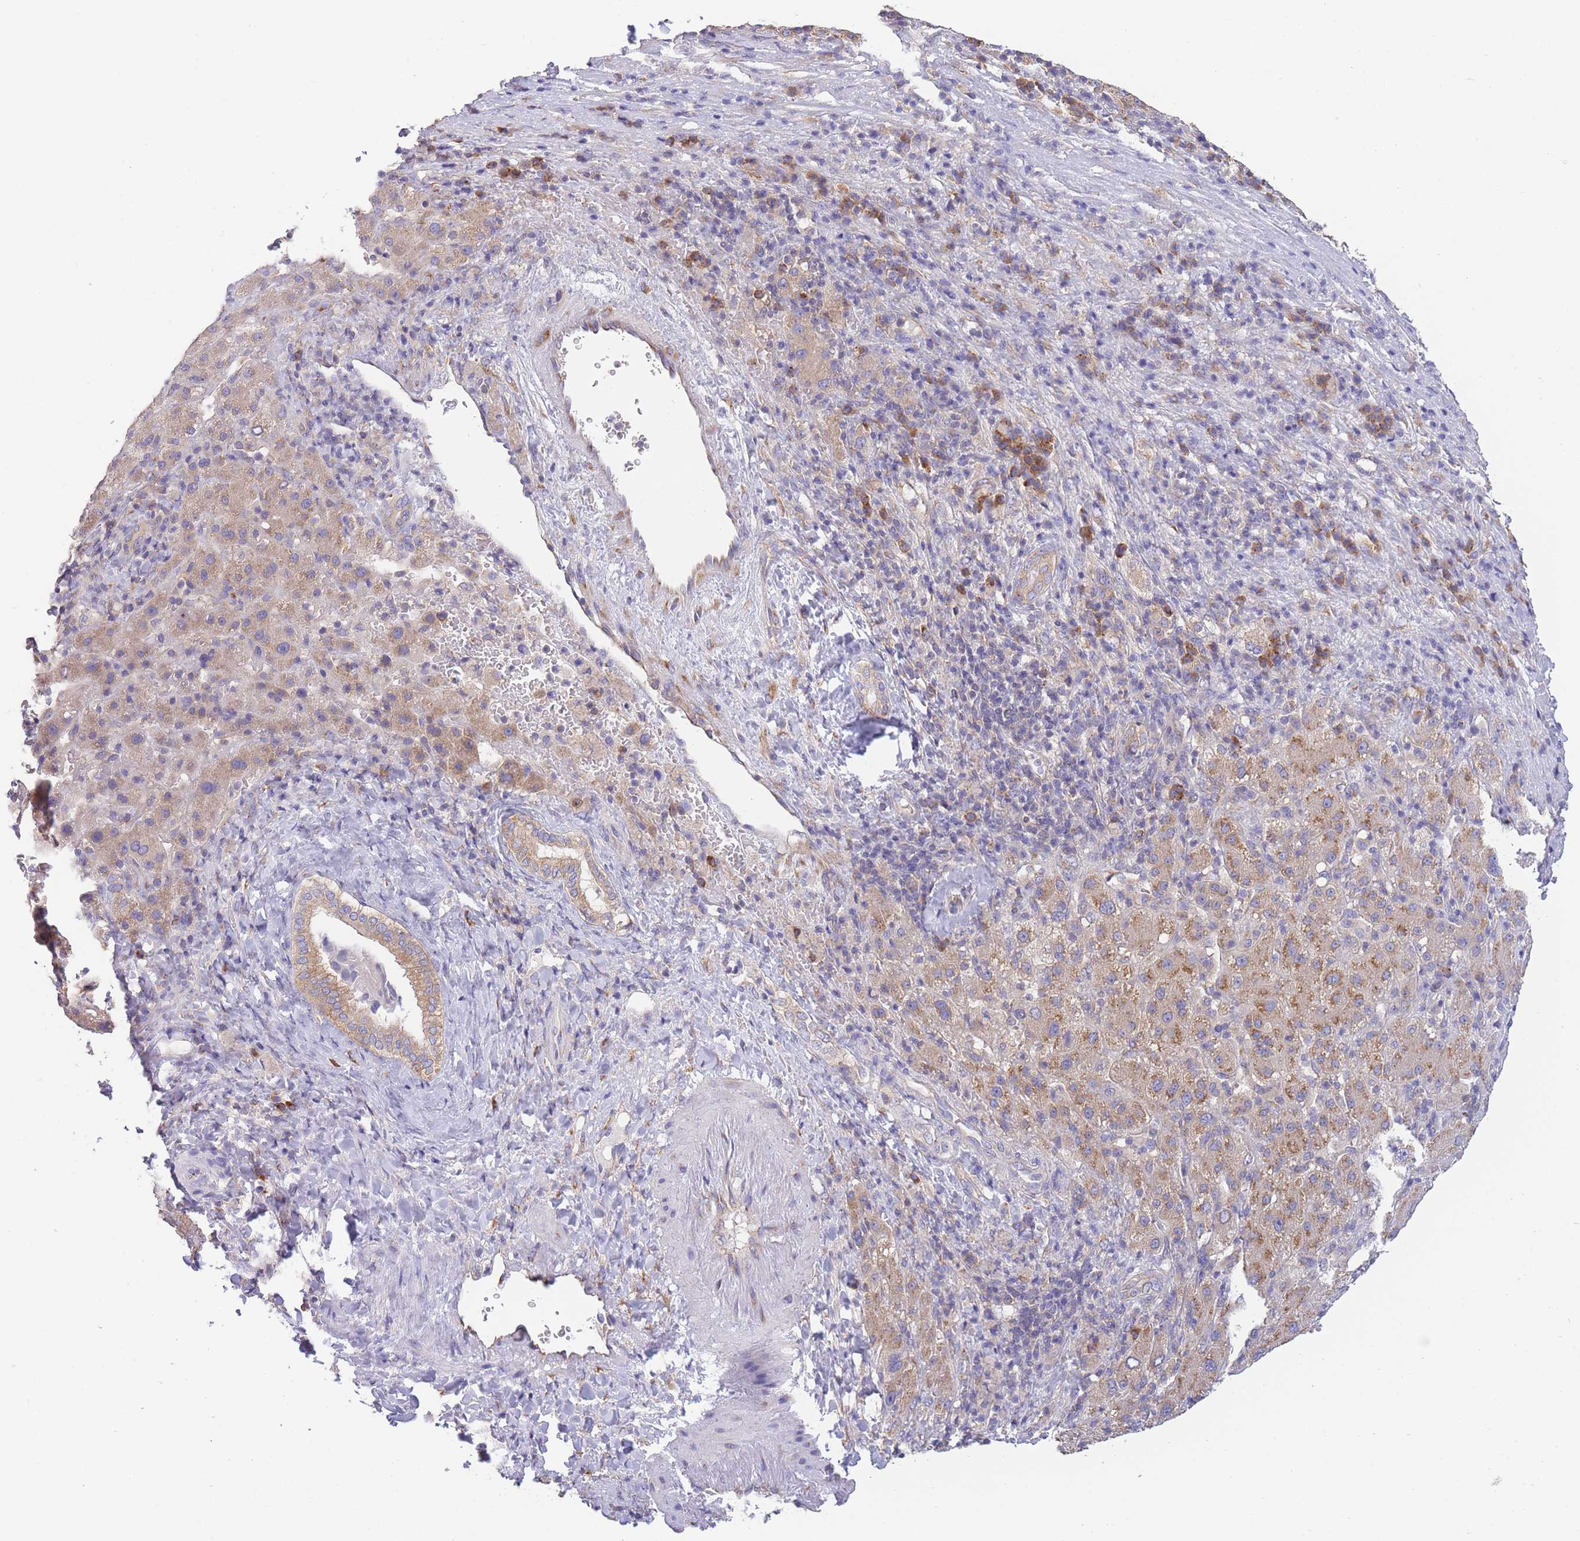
{"staining": {"intensity": "moderate", "quantity": ">75%", "location": "cytoplasmic/membranous"}, "tissue": "liver cancer", "cell_type": "Tumor cells", "image_type": "cancer", "snomed": [{"axis": "morphology", "description": "Carcinoma, Hepatocellular, NOS"}, {"axis": "topography", "description": "Liver"}], "caption": "Moderate cytoplasmic/membranous protein positivity is identified in about >75% of tumor cells in liver cancer (hepatocellular carcinoma).", "gene": "COPG2", "patient": {"sex": "female", "age": 58}}